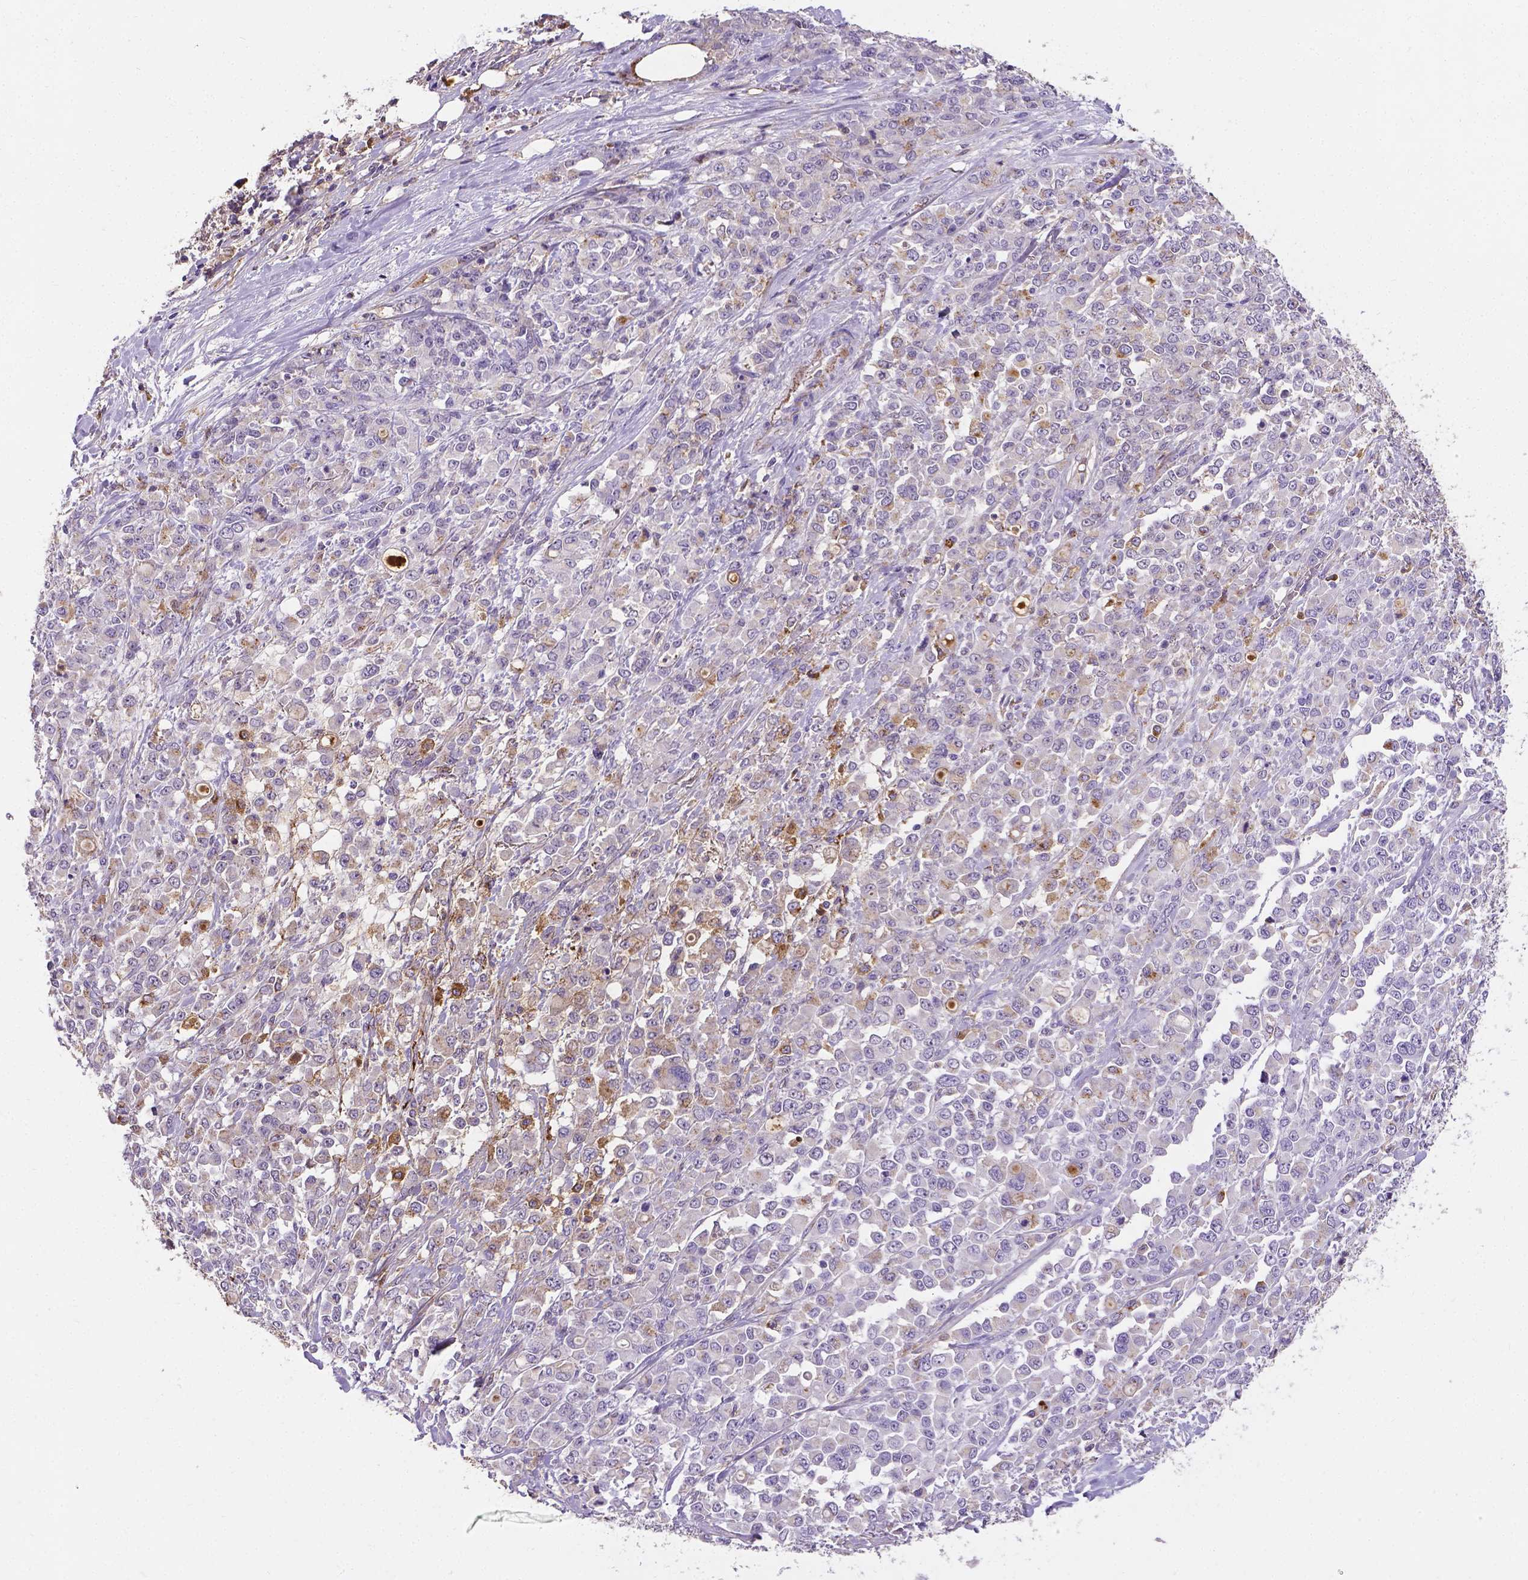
{"staining": {"intensity": "weak", "quantity": "<25%", "location": "cytoplasmic/membranous"}, "tissue": "stomach cancer", "cell_type": "Tumor cells", "image_type": "cancer", "snomed": [{"axis": "morphology", "description": "Adenocarcinoma, NOS"}, {"axis": "topography", "description": "Stomach"}], "caption": "An image of adenocarcinoma (stomach) stained for a protein reveals no brown staining in tumor cells.", "gene": "APOE", "patient": {"sex": "female", "age": 76}}